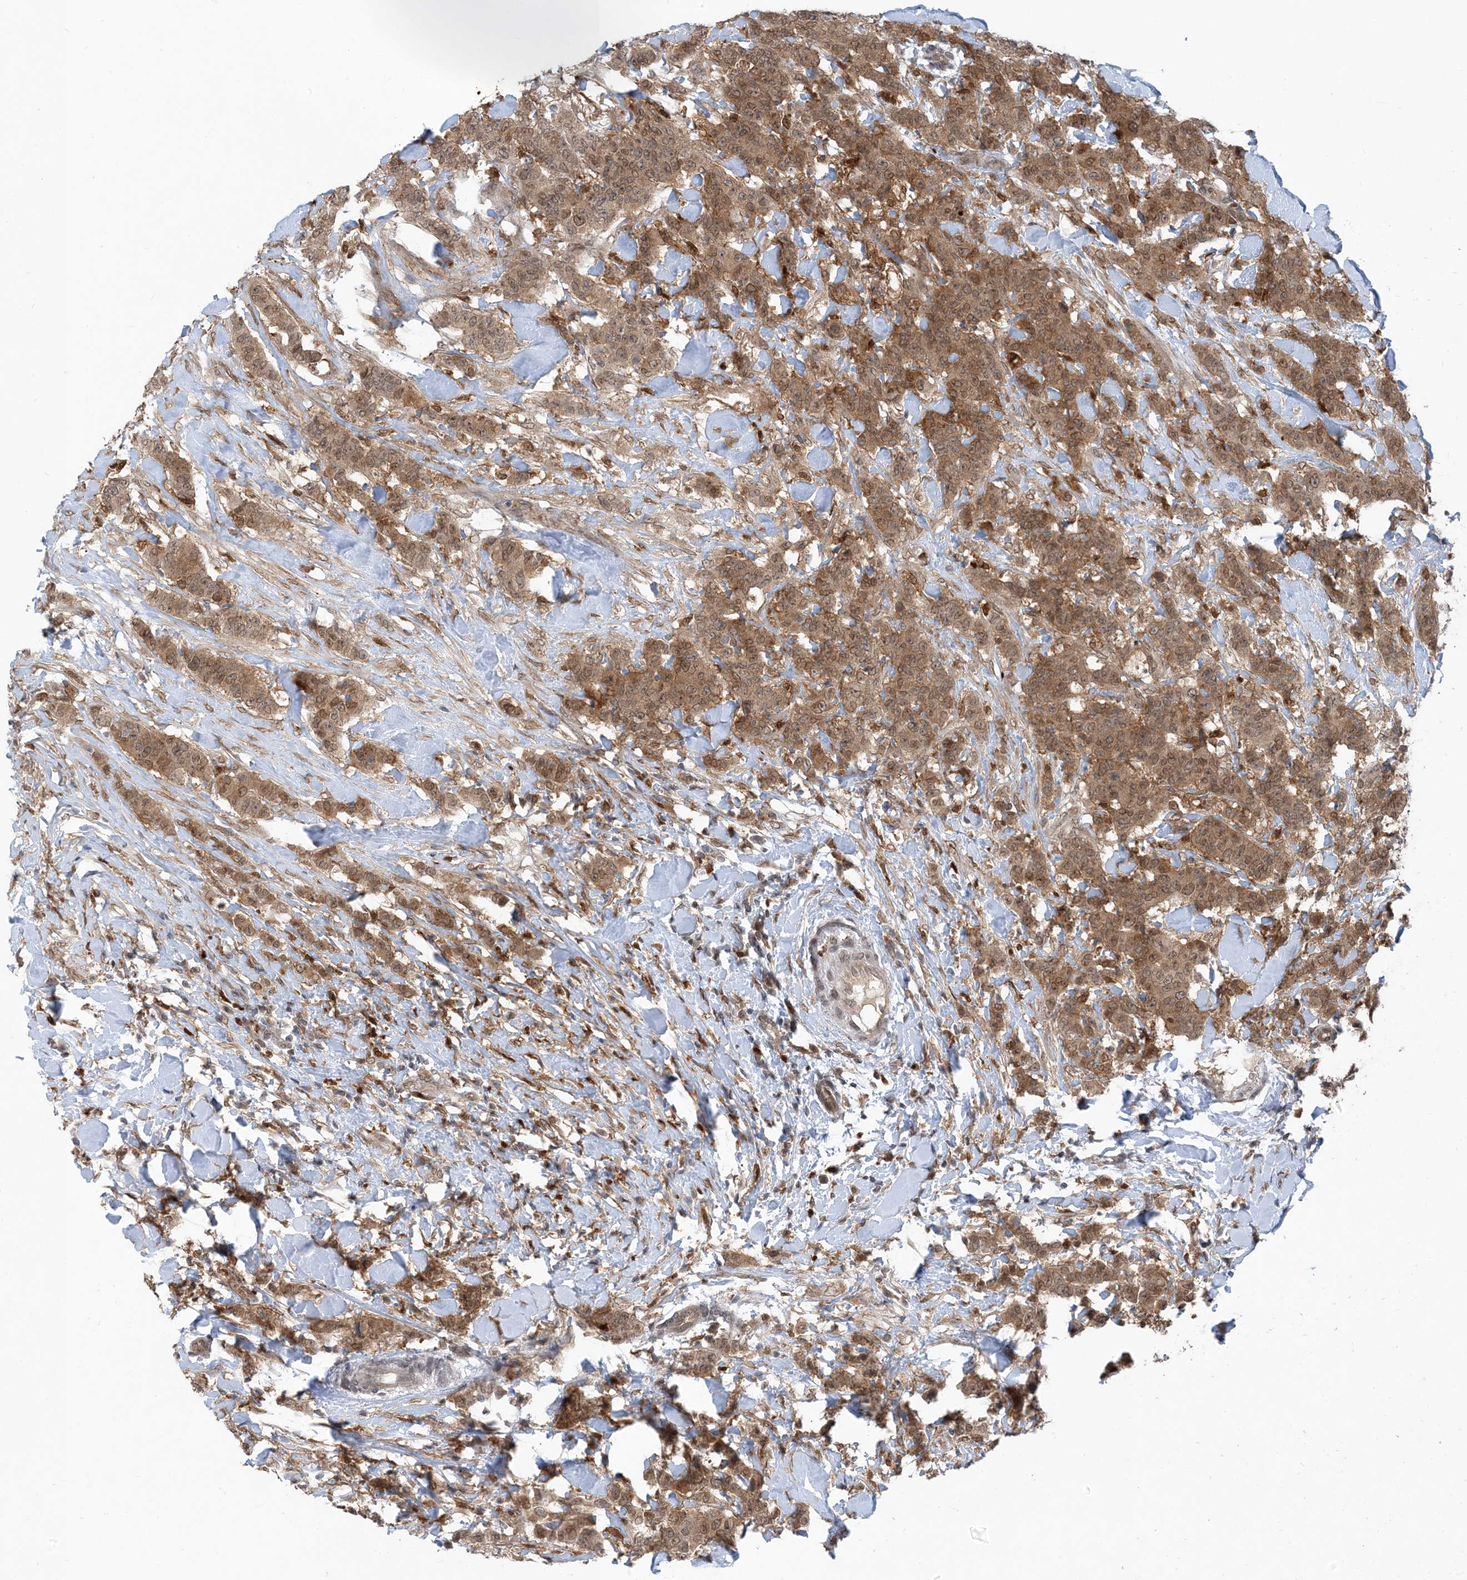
{"staining": {"intensity": "moderate", "quantity": ">75%", "location": "cytoplasmic/membranous,nuclear"}, "tissue": "breast cancer", "cell_type": "Tumor cells", "image_type": "cancer", "snomed": [{"axis": "morphology", "description": "Duct carcinoma"}, {"axis": "topography", "description": "Breast"}], "caption": "Breast cancer was stained to show a protein in brown. There is medium levels of moderate cytoplasmic/membranous and nuclear positivity in approximately >75% of tumor cells.", "gene": "NAGK", "patient": {"sex": "female", "age": 40}}